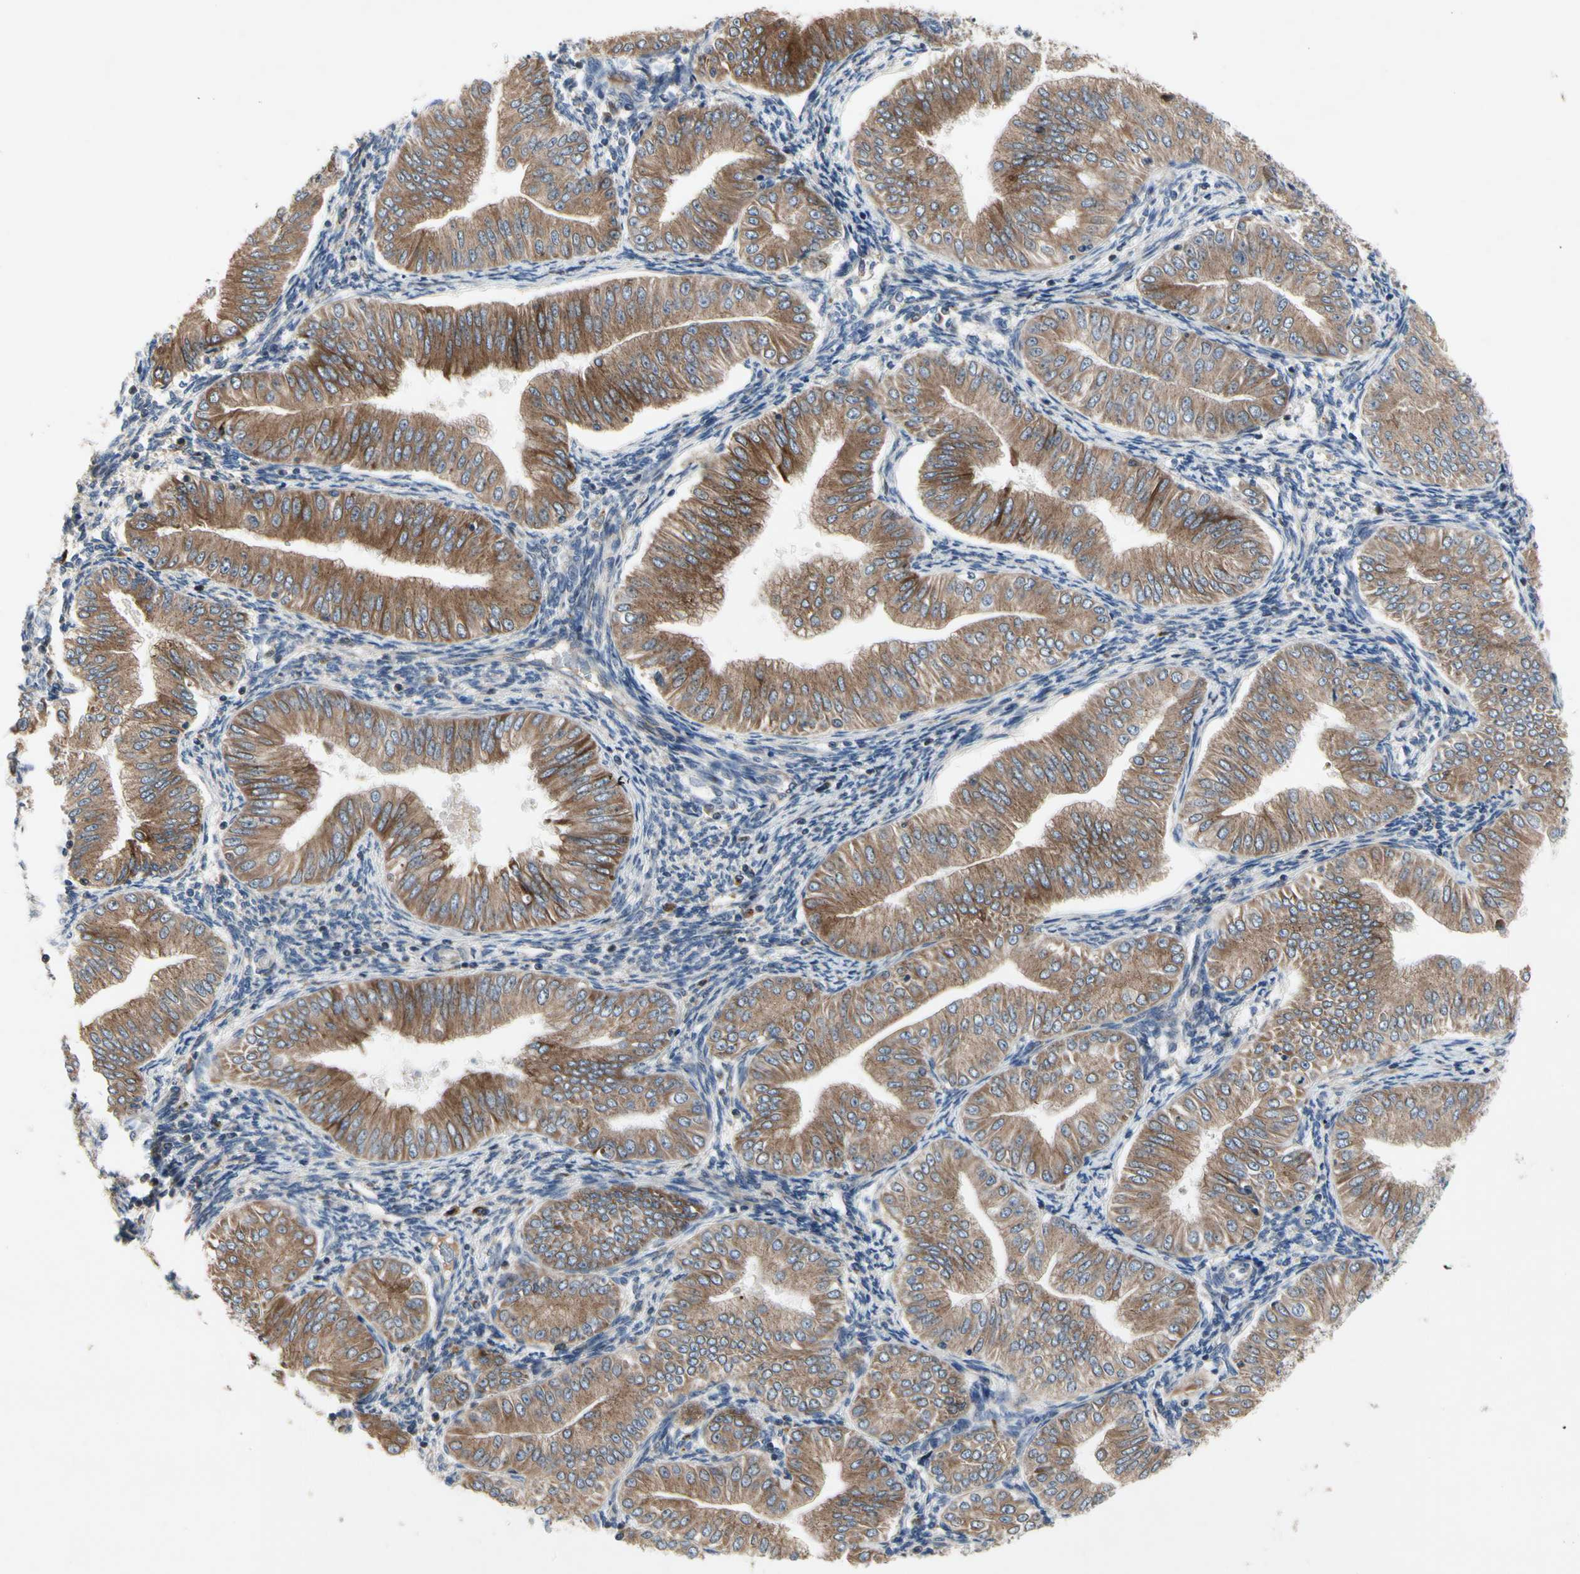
{"staining": {"intensity": "moderate", "quantity": ">75%", "location": "cytoplasmic/membranous"}, "tissue": "endometrial cancer", "cell_type": "Tumor cells", "image_type": "cancer", "snomed": [{"axis": "morphology", "description": "Normal tissue, NOS"}, {"axis": "morphology", "description": "Adenocarcinoma, NOS"}, {"axis": "topography", "description": "Endometrium"}], "caption": "IHC of endometrial cancer reveals medium levels of moderate cytoplasmic/membranous expression in about >75% of tumor cells. (DAB (3,3'-diaminobenzidine) IHC with brightfield microscopy, high magnification).", "gene": "MMEL1", "patient": {"sex": "female", "age": 53}}